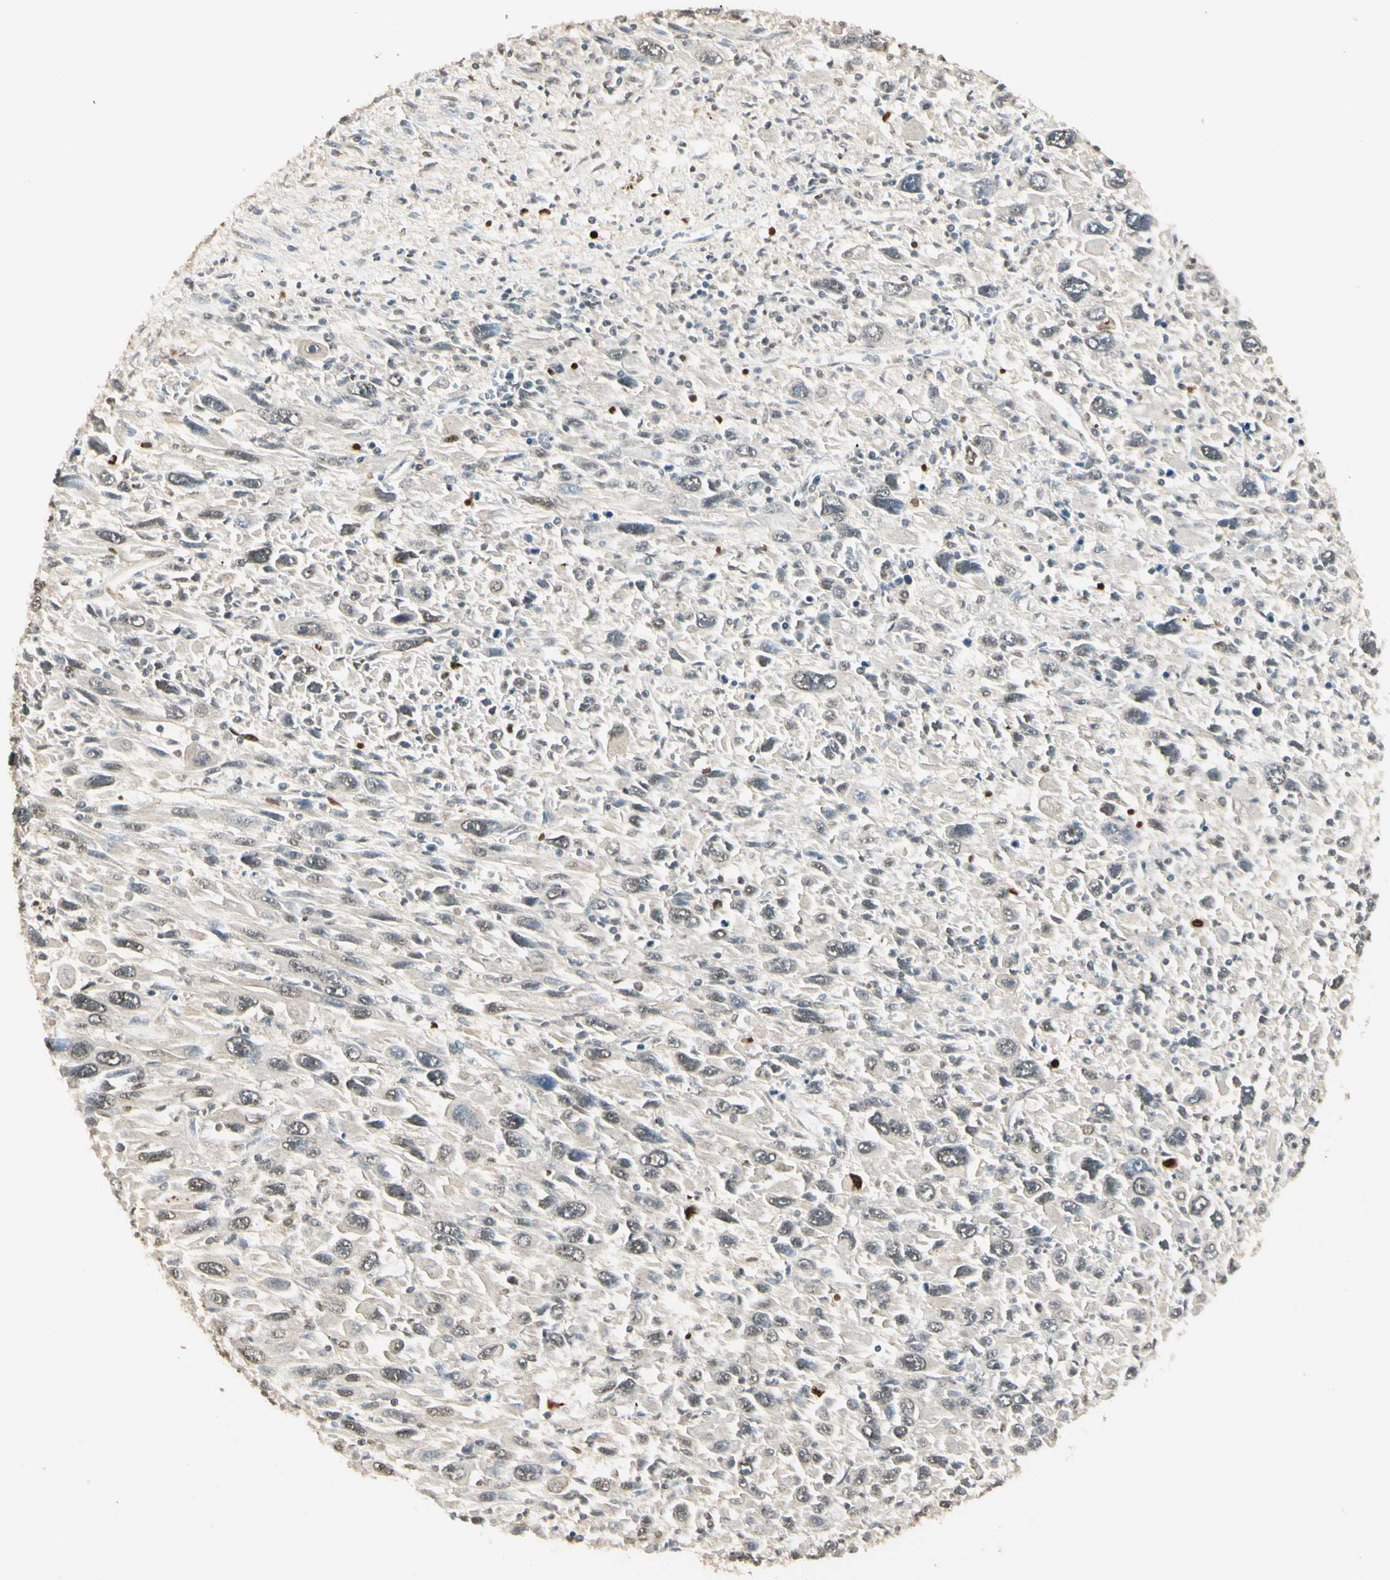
{"staining": {"intensity": "negative", "quantity": "none", "location": "none"}, "tissue": "melanoma", "cell_type": "Tumor cells", "image_type": "cancer", "snomed": [{"axis": "morphology", "description": "Malignant melanoma, Metastatic site"}, {"axis": "topography", "description": "Skin"}], "caption": "This micrograph is of melanoma stained with immunohistochemistry (IHC) to label a protein in brown with the nuclei are counter-stained blue. There is no positivity in tumor cells.", "gene": "SGCA", "patient": {"sex": "female", "age": 56}}